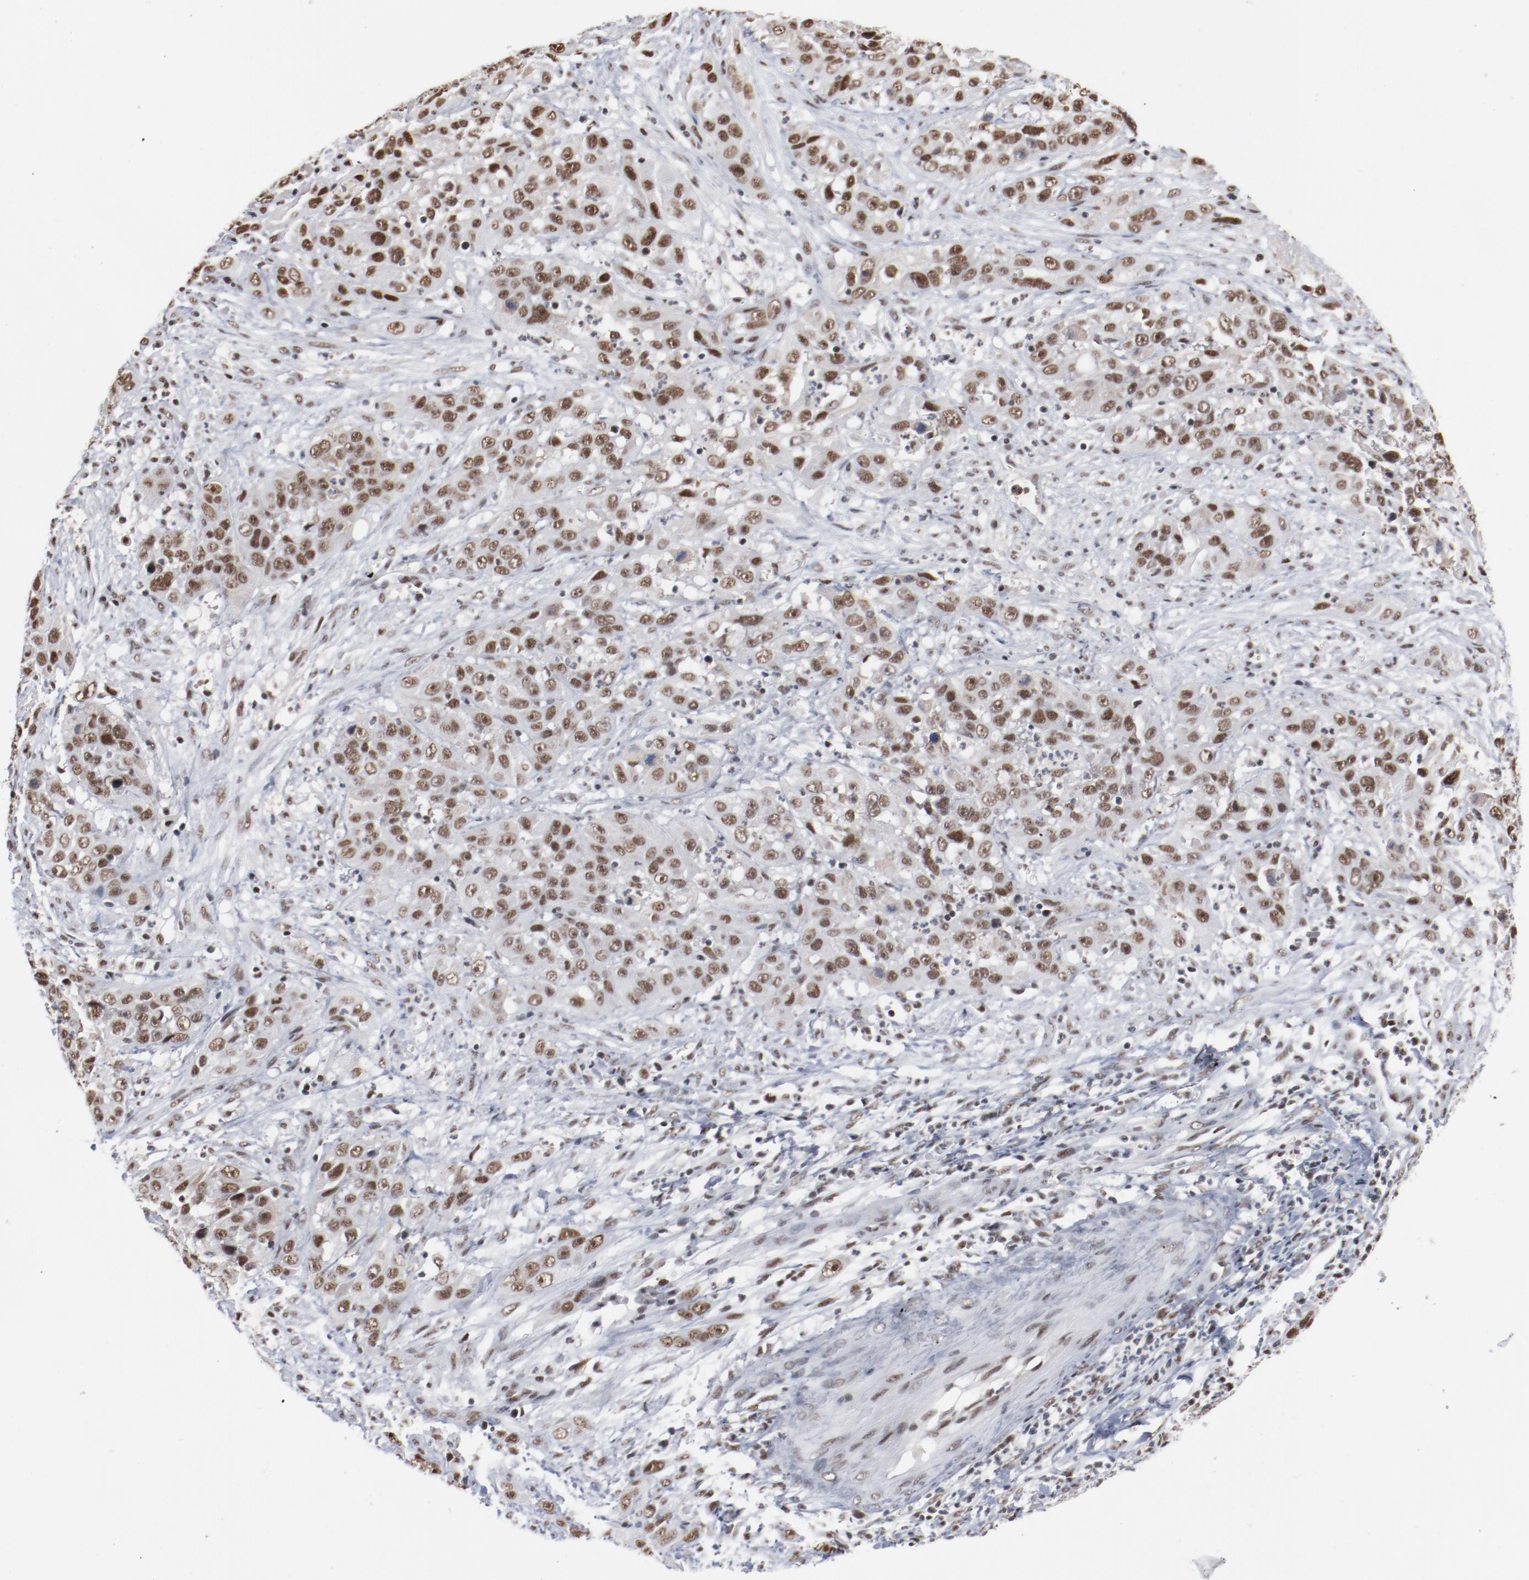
{"staining": {"intensity": "moderate", "quantity": ">75%", "location": "nuclear"}, "tissue": "cervical cancer", "cell_type": "Tumor cells", "image_type": "cancer", "snomed": [{"axis": "morphology", "description": "Squamous cell carcinoma, NOS"}, {"axis": "topography", "description": "Cervix"}], "caption": "Immunohistochemical staining of squamous cell carcinoma (cervical) displays moderate nuclear protein expression in approximately >75% of tumor cells. (brown staining indicates protein expression, while blue staining denotes nuclei).", "gene": "BUB3", "patient": {"sex": "female", "age": 32}}